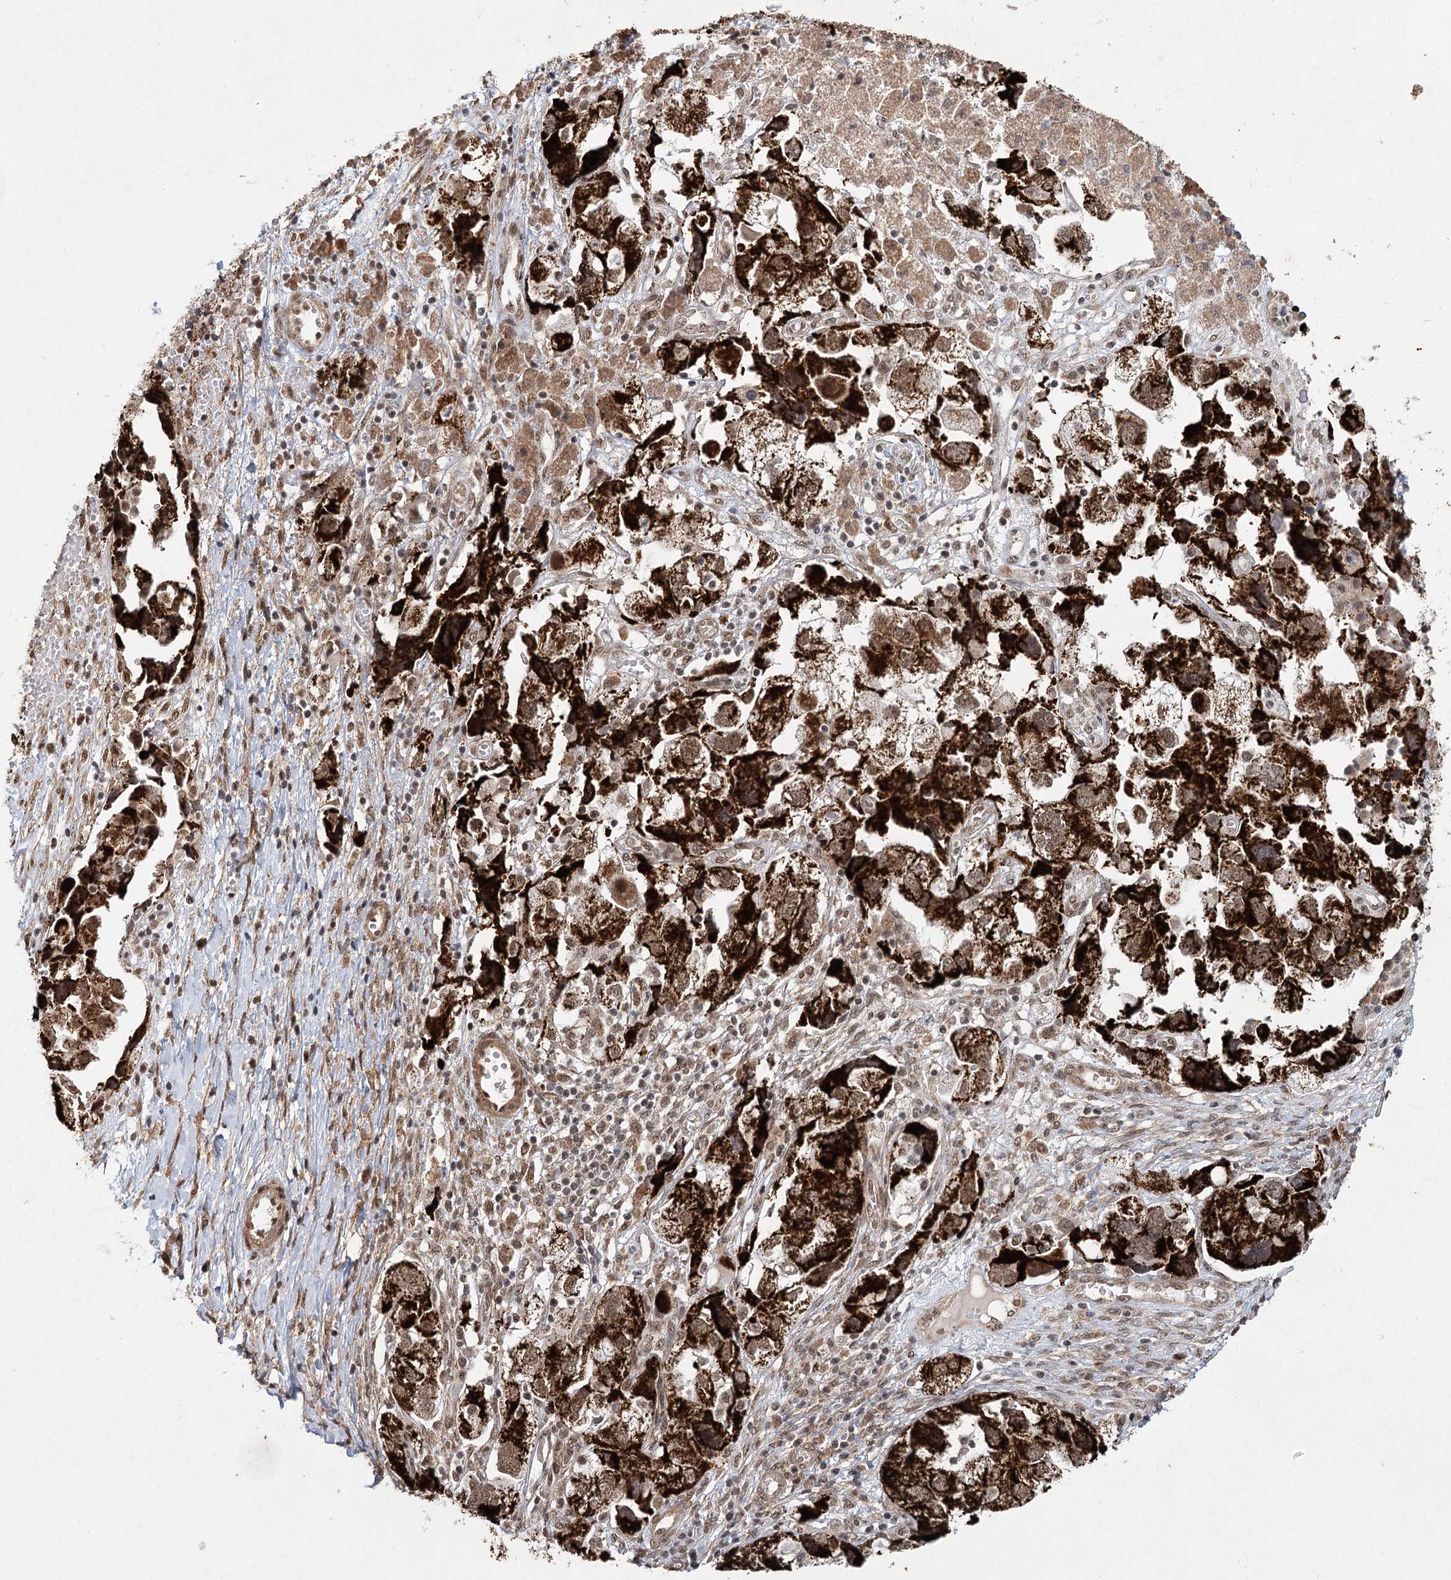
{"staining": {"intensity": "strong", "quantity": ">75%", "location": "cytoplasmic/membranous"}, "tissue": "ovarian cancer", "cell_type": "Tumor cells", "image_type": "cancer", "snomed": [{"axis": "morphology", "description": "Carcinoma, NOS"}, {"axis": "morphology", "description": "Cystadenocarcinoma, serous, NOS"}, {"axis": "topography", "description": "Ovary"}], "caption": "Immunohistochemical staining of human ovarian carcinoma shows strong cytoplasmic/membranous protein staining in approximately >75% of tumor cells.", "gene": "ZCCHC24", "patient": {"sex": "female", "age": 69}}